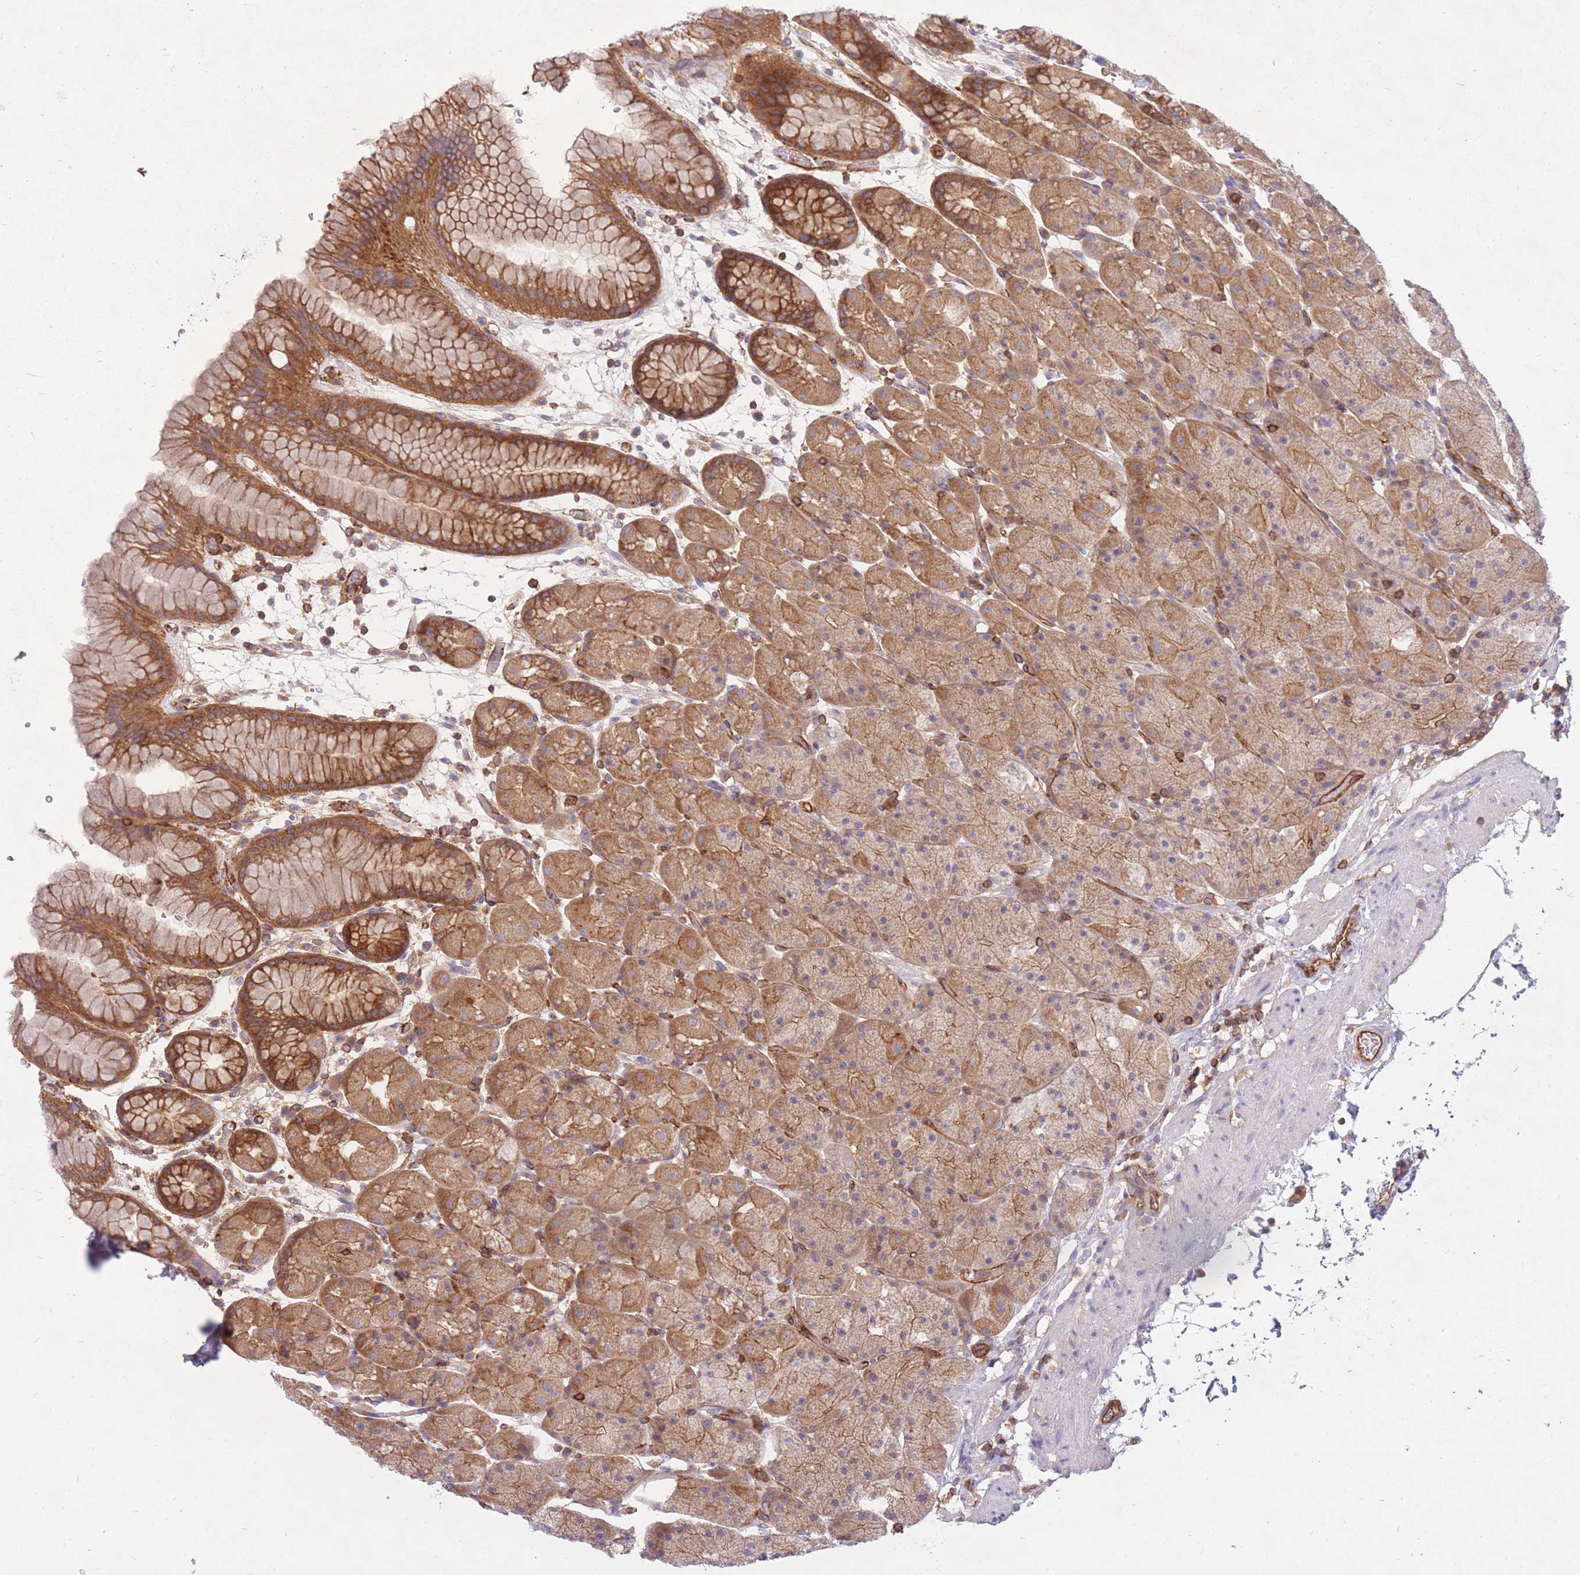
{"staining": {"intensity": "moderate", "quantity": ">75%", "location": "cytoplasmic/membranous"}, "tissue": "stomach", "cell_type": "Glandular cells", "image_type": "normal", "snomed": [{"axis": "morphology", "description": "Normal tissue, NOS"}, {"axis": "topography", "description": "Stomach, upper"}, {"axis": "topography", "description": "Stomach, lower"}], "caption": "A medium amount of moderate cytoplasmic/membranous staining is seen in about >75% of glandular cells in normal stomach.", "gene": "GGA1", "patient": {"sex": "male", "age": 67}}